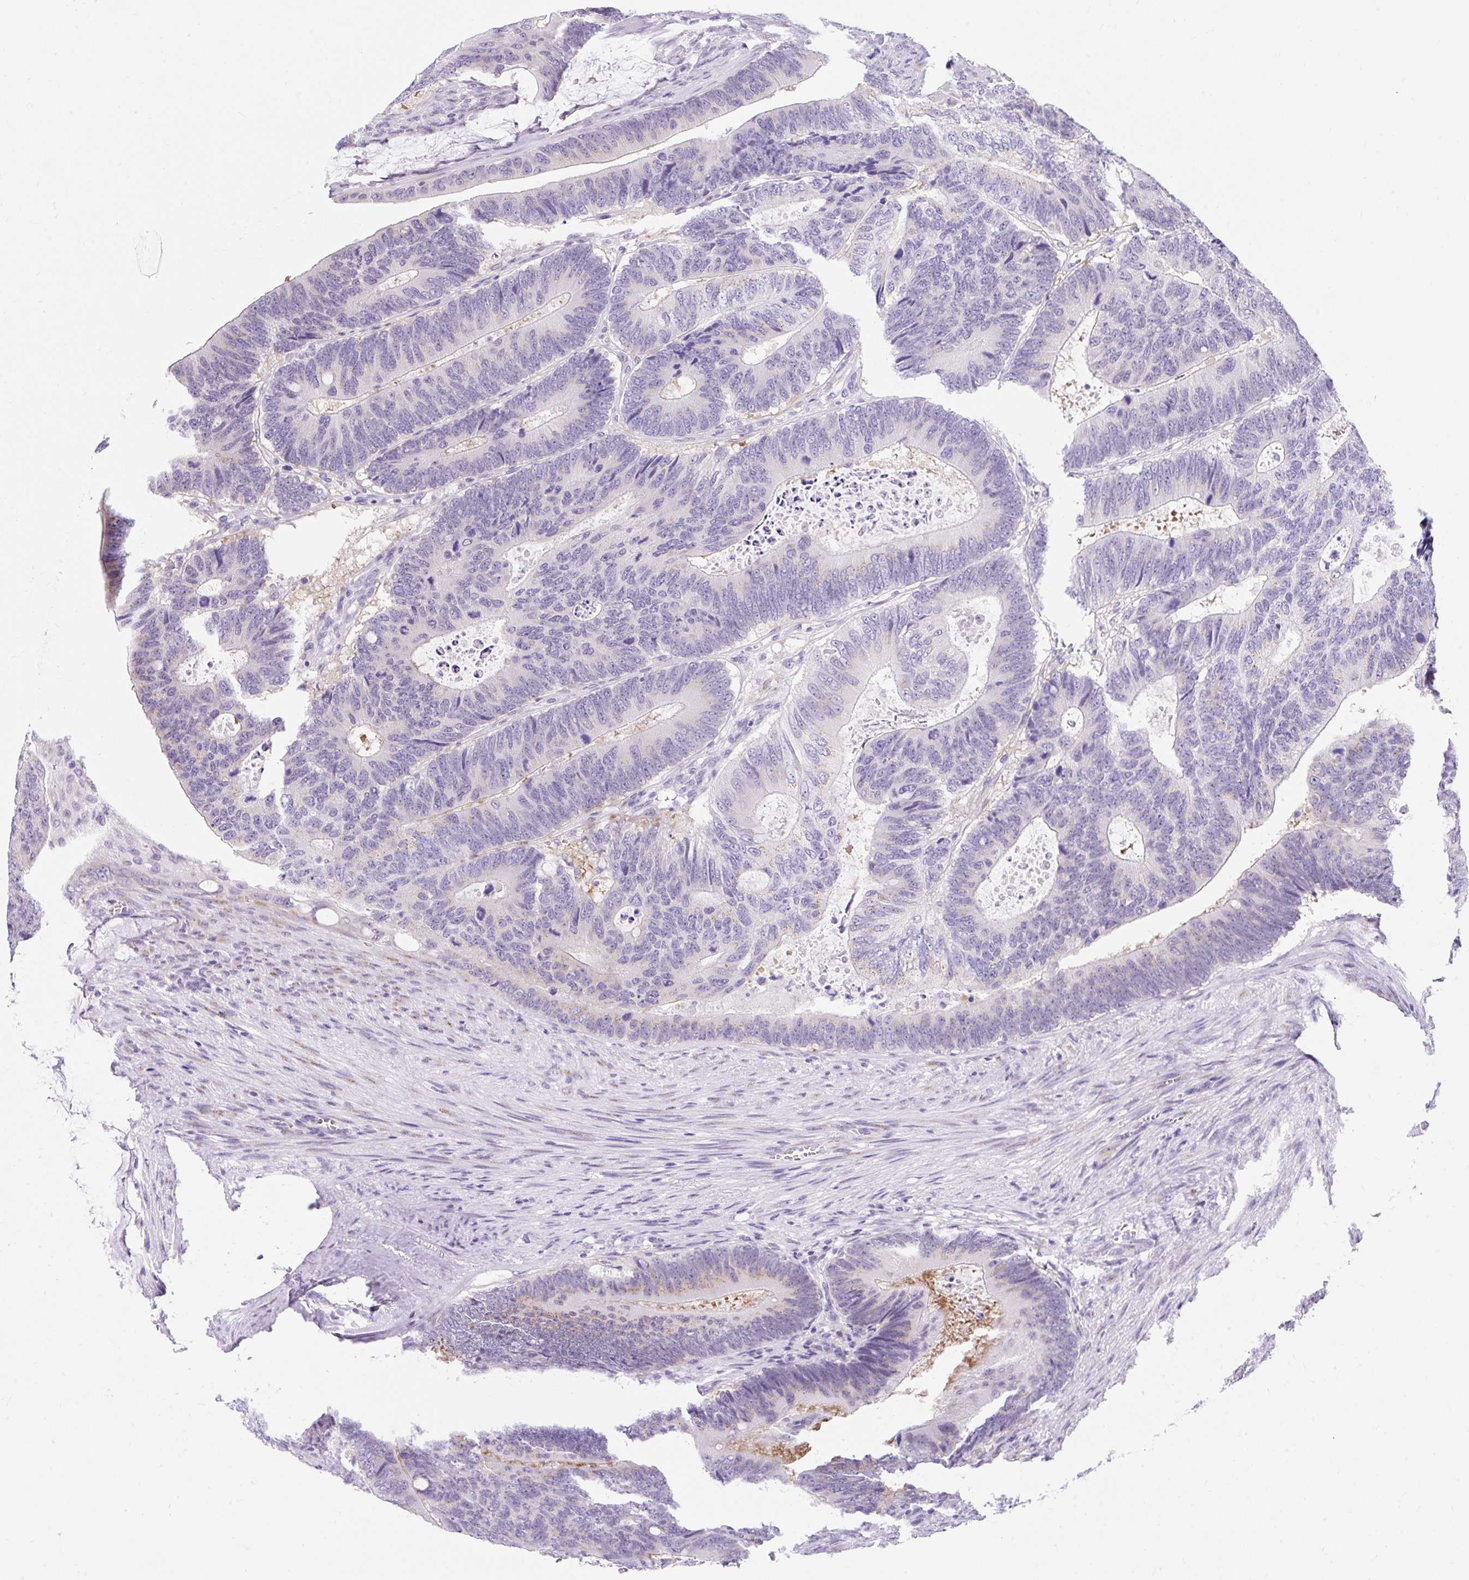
{"staining": {"intensity": "moderate", "quantity": "<25%", "location": "cytoplasmic/membranous"}, "tissue": "colorectal cancer", "cell_type": "Tumor cells", "image_type": "cancer", "snomed": [{"axis": "morphology", "description": "Adenocarcinoma, NOS"}, {"axis": "topography", "description": "Colon"}], "caption": "There is low levels of moderate cytoplasmic/membranous positivity in tumor cells of colorectal cancer (adenocarcinoma), as demonstrated by immunohistochemical staining (brown color).", "gene": "GOLGA8A", "patient": {"sex": "male", "age": 62}}